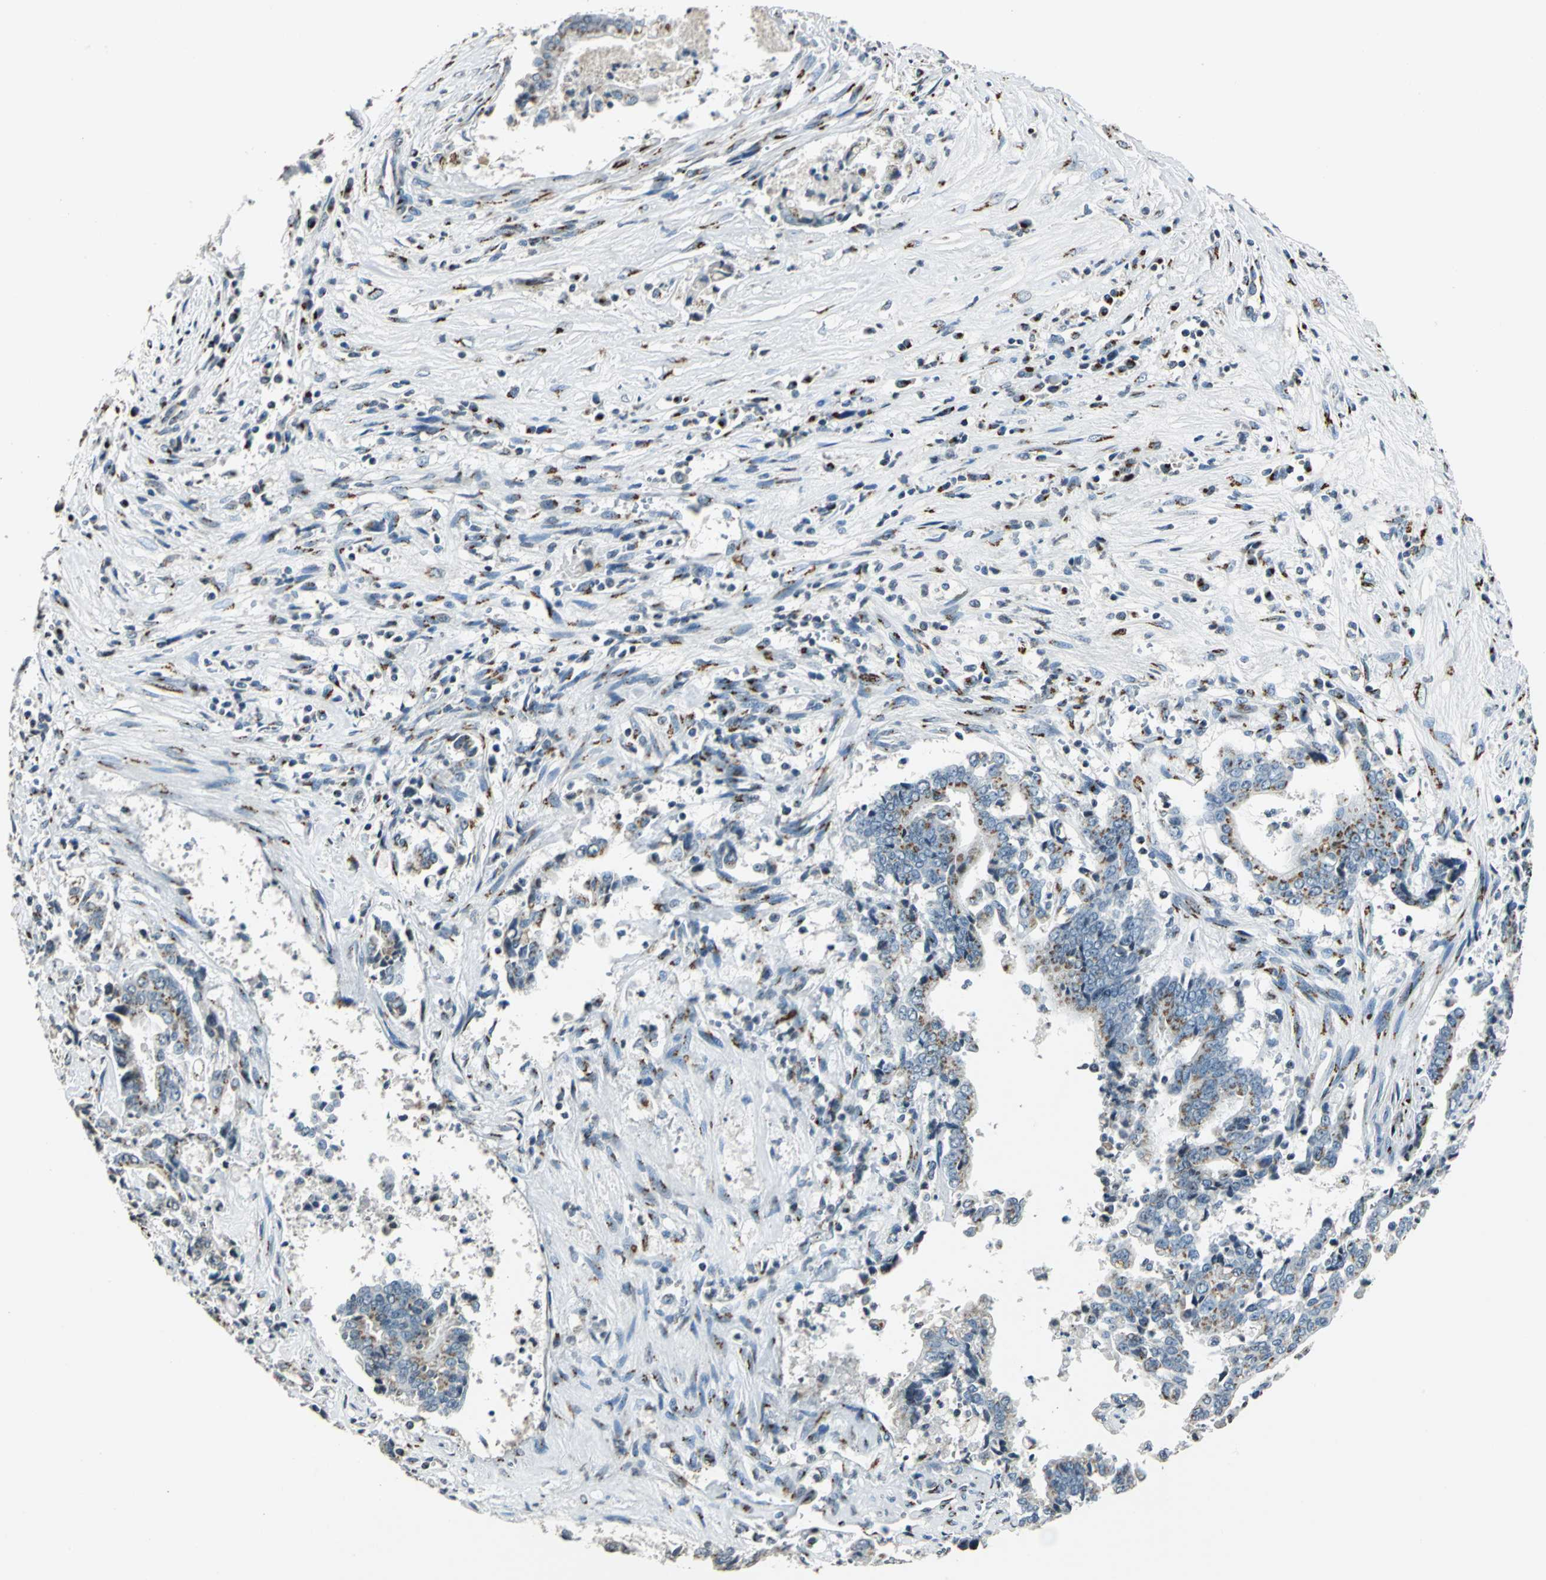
{"staining": {"intensity": "weak", "quantity": "25%-75%", "location": "cytoplasmic/membranous"}, "tissue": "liver cancer", "cell_type": "Tumor cells", "image_type": "cancer", "snomed": [{"axis": "morphology", "description": "Cholangiocarcinoma"}, {"axis": "topography", "description": "Liver"}], "caption": "IHC of liver cancer displays low levels of weak cytoplasmic/membranous positivity in about 25%-75% of tumor cells.", "gene": "TMEM115", "patient": {"sex": "male", "age": 57}}